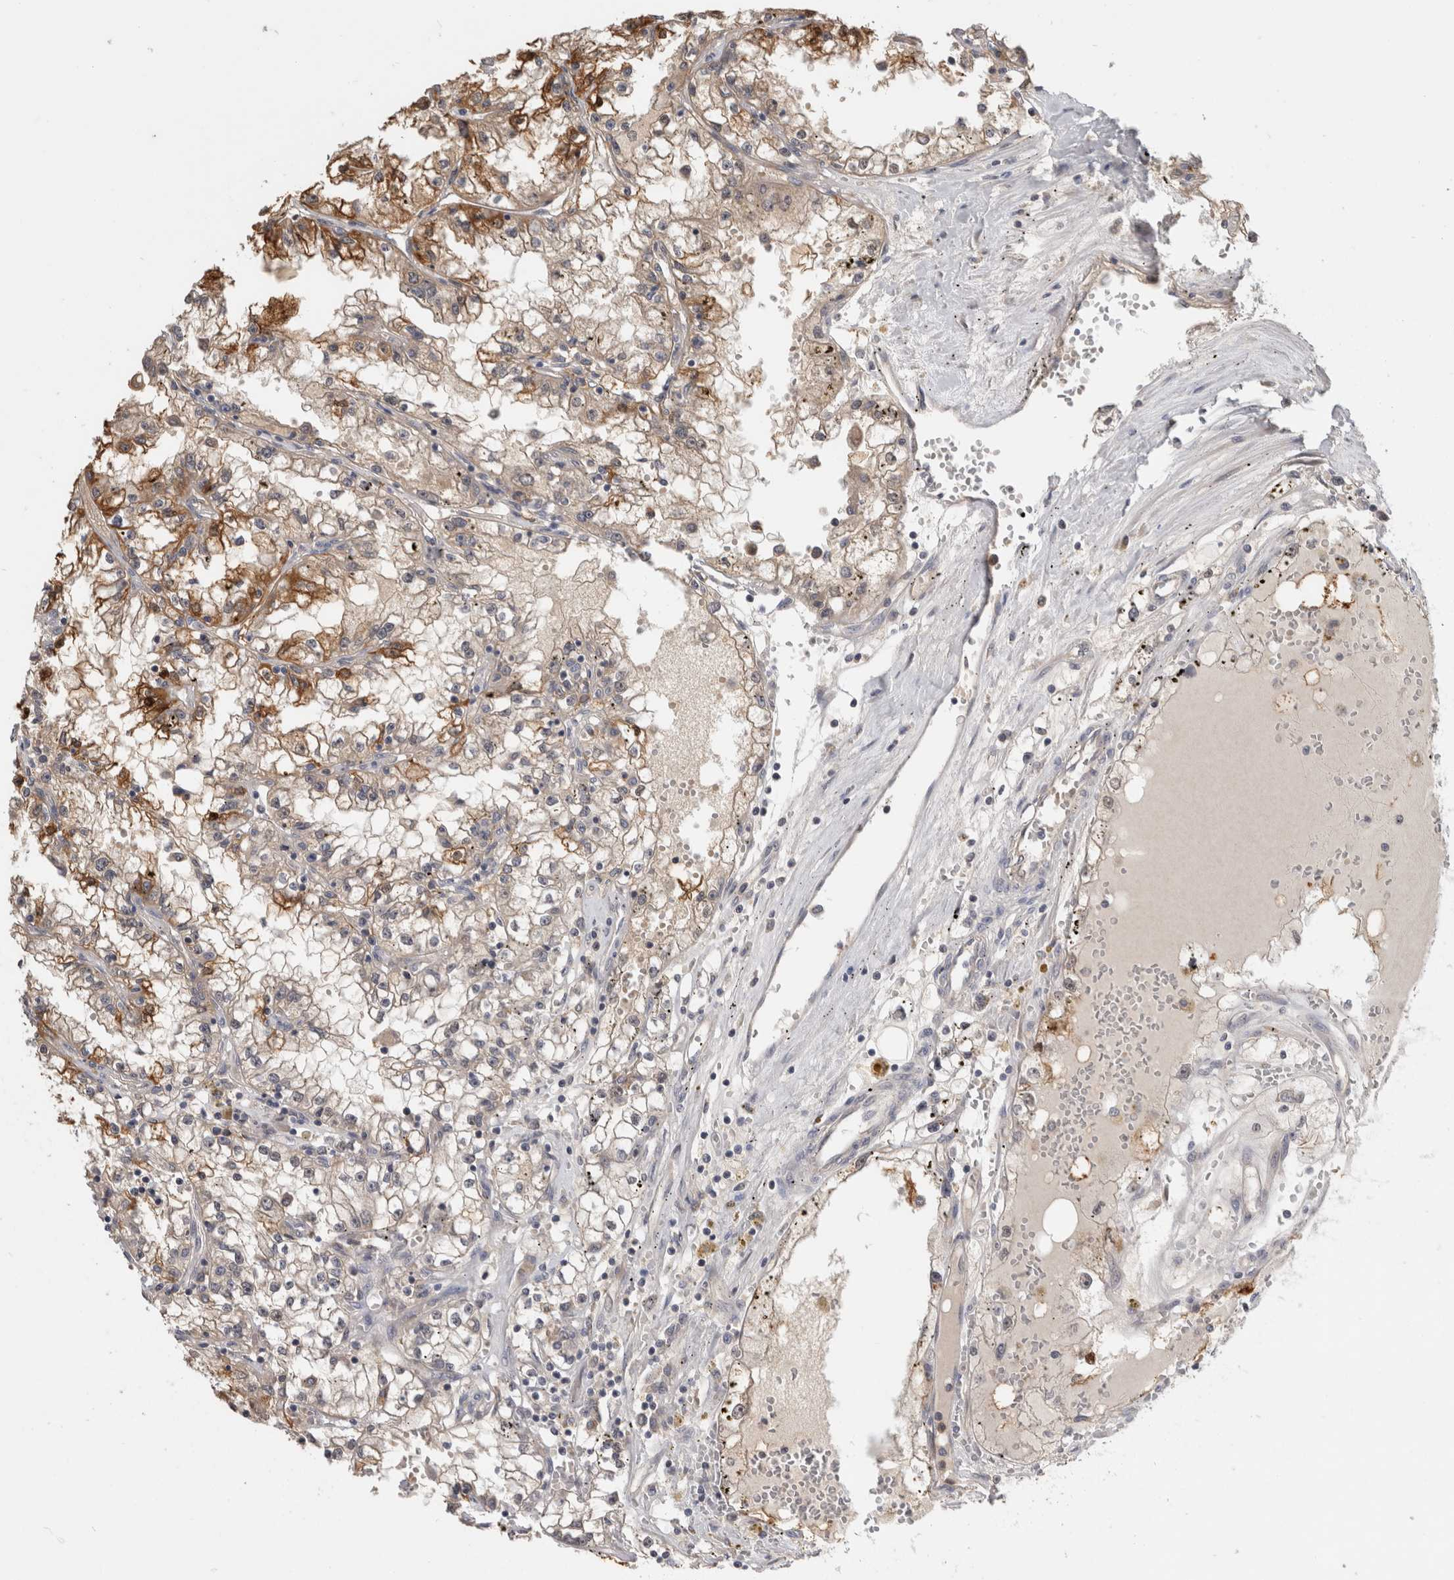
{"staining": {"intensity": "moderate", "quantity": "<25%", "location": "cytoplasmic/membranous"}, "tissue": "renal cancer", "cell_type": "Tumor cells", "image_type": "cancer", "snomed": [{"axis": "morphology", "description": "Adenocarcinoma, NOS"}, {"axis": "topography", "description": "Kidney"}], "caption": "High-power microscopy captured an IHC micrograph of renal cancer, revealing moderate cytoplasmic/membranous positivity in about <25% of tumor cells.", "gene": "PGM1", "patient": {"sex": "male", "age": 56}}